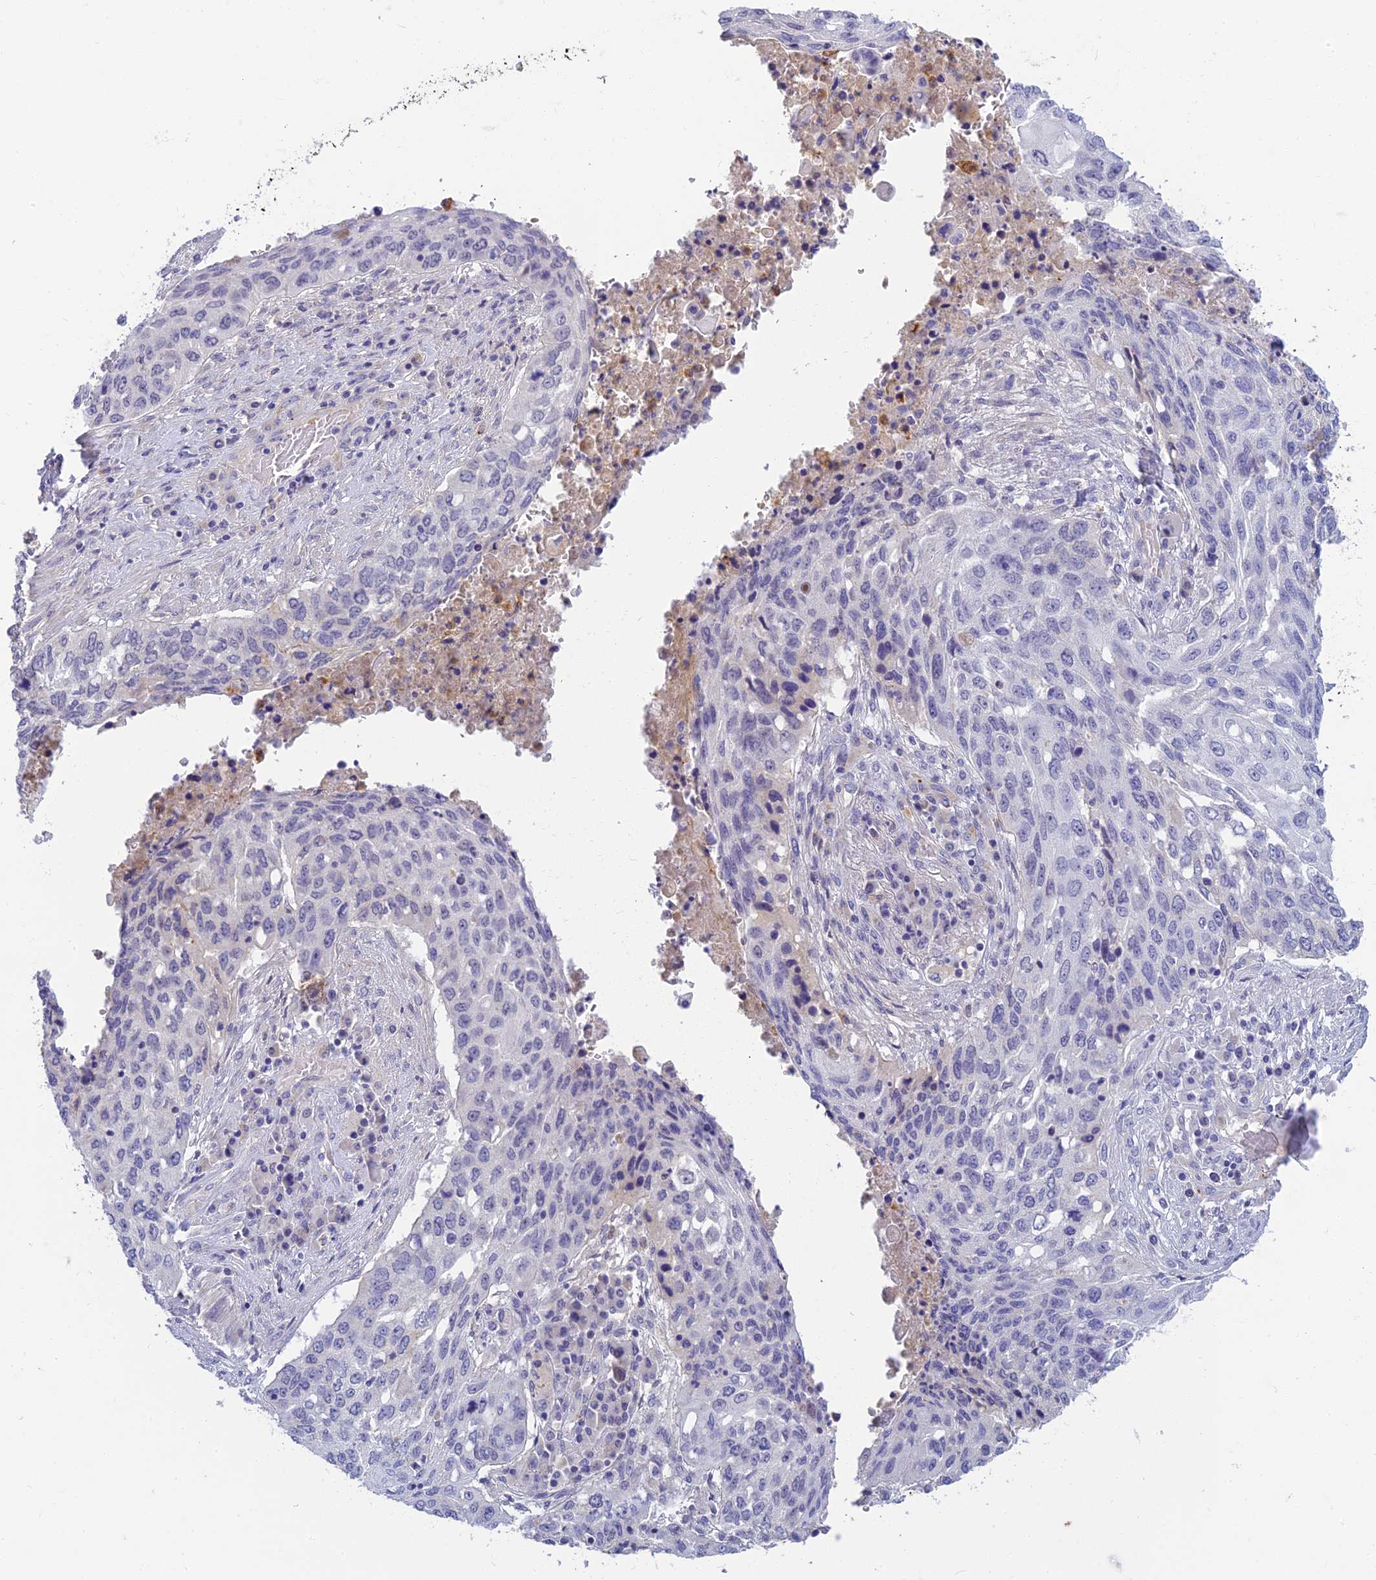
{"staining": {"intensity": "negative", "quantity": "none", "location": "none"}, "tissue": "lung cancer", "cell_type": "Tumor cells", "image_type": "cancer", "snomed": [{"axis": "morphology", "description": "Squamous cell carcinoma, NOS"}, {"axis": "topography", "description": "Lung"}], "caption": "IHC histopathology image of lung cancer (squamous cell carcinoma) stained for a protein (brown), which shows no staining in tumor cells. (DAB IHC, high magnification).", "gene": "INTS13", "patient": {"sex": "female", "age": 63}}